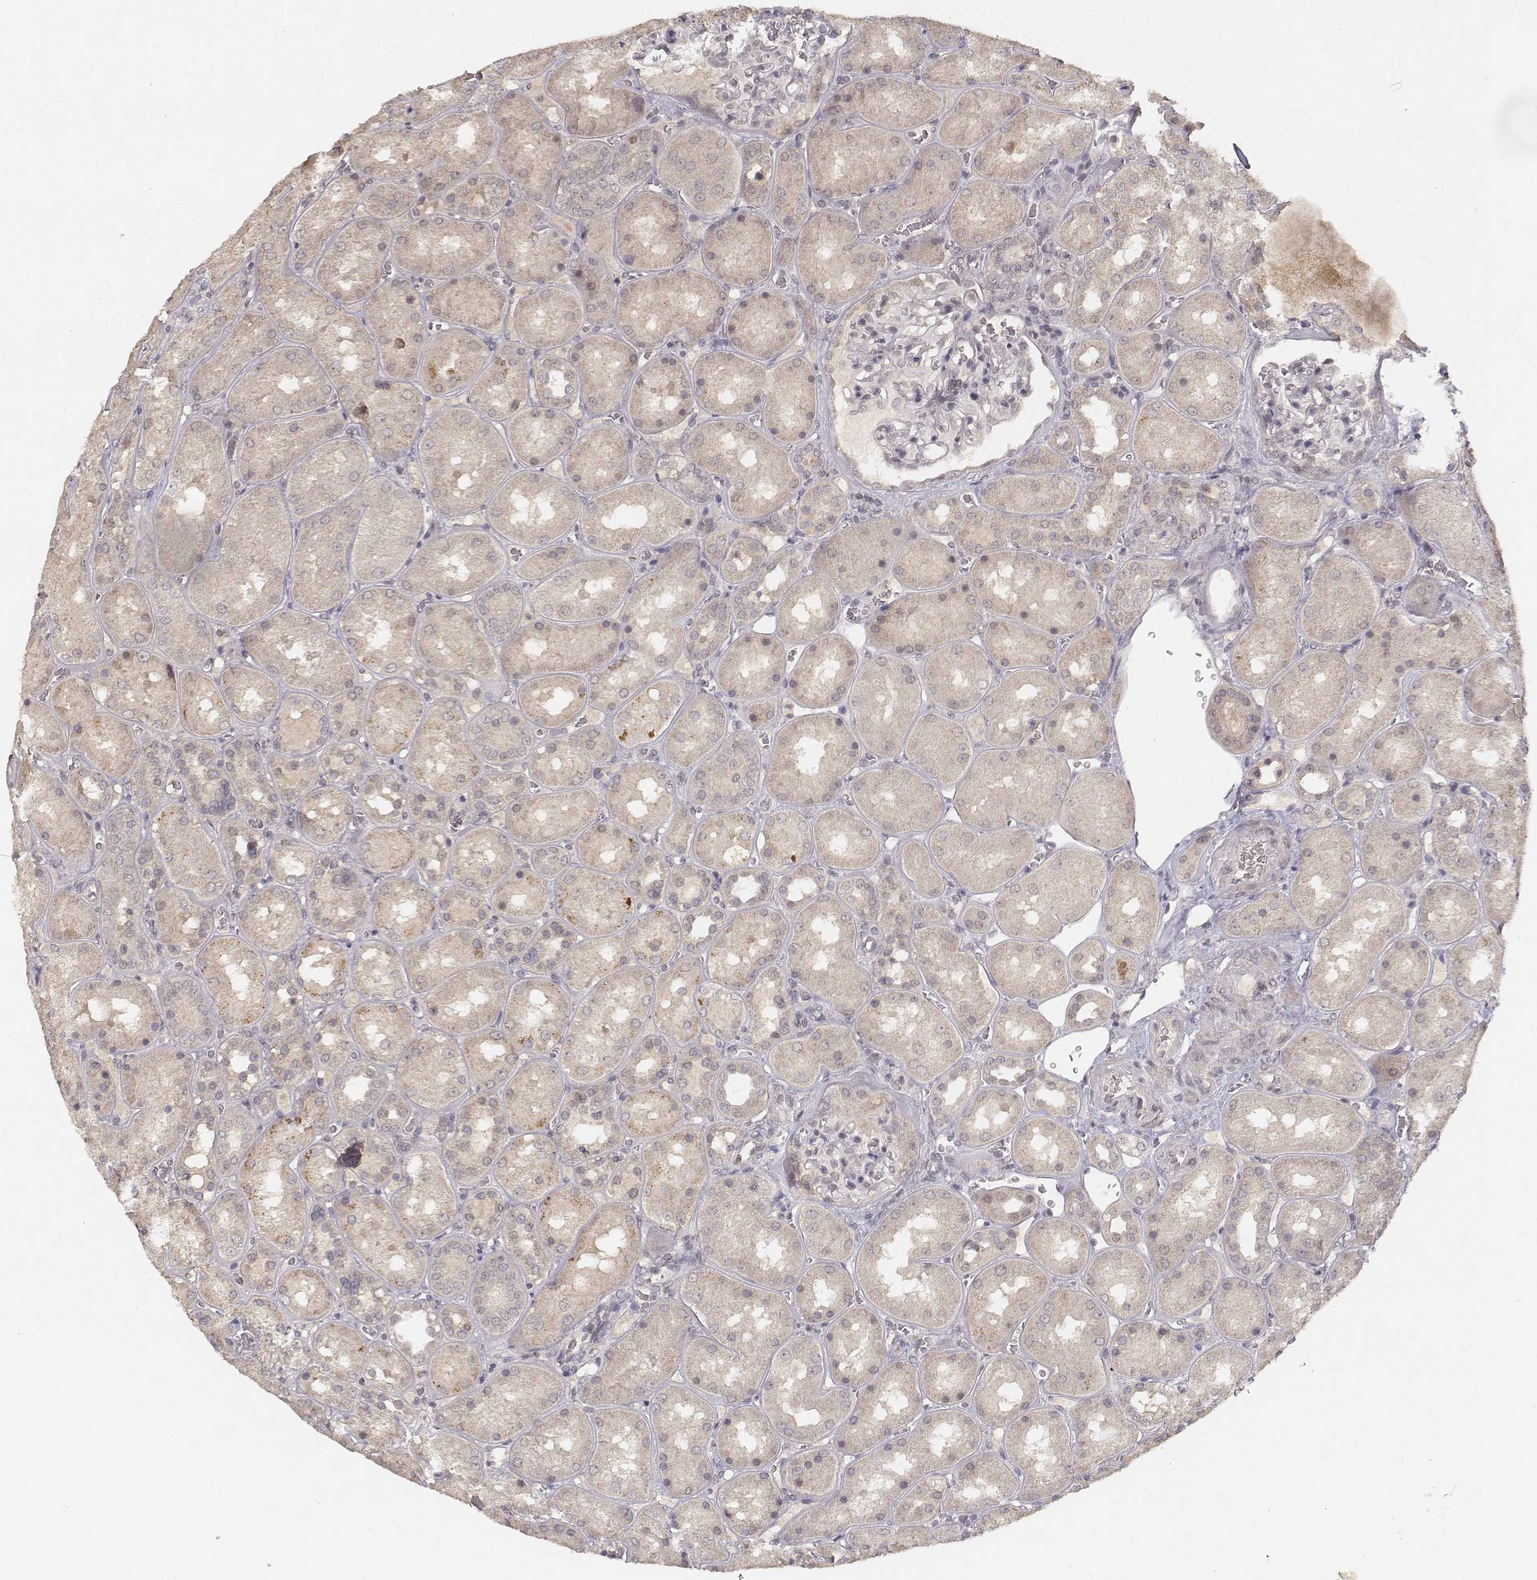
{"staining": {"intensity": "negative", "quantity": "none", "location": "none"}, "tissue": "kidney", "cell_type": "Cells in glomeruli", "image_type": "normal", "snomed": [{"axis": "morphology", "description": "Normal tissue, NOS"}, {"axis": "topography", "description": "Kidney"}], "caption": "There is no significant staining in cells in glomeruli of kidney.", "gene": "FANCD2", "patient": {"sex": "male", "age": 73}}